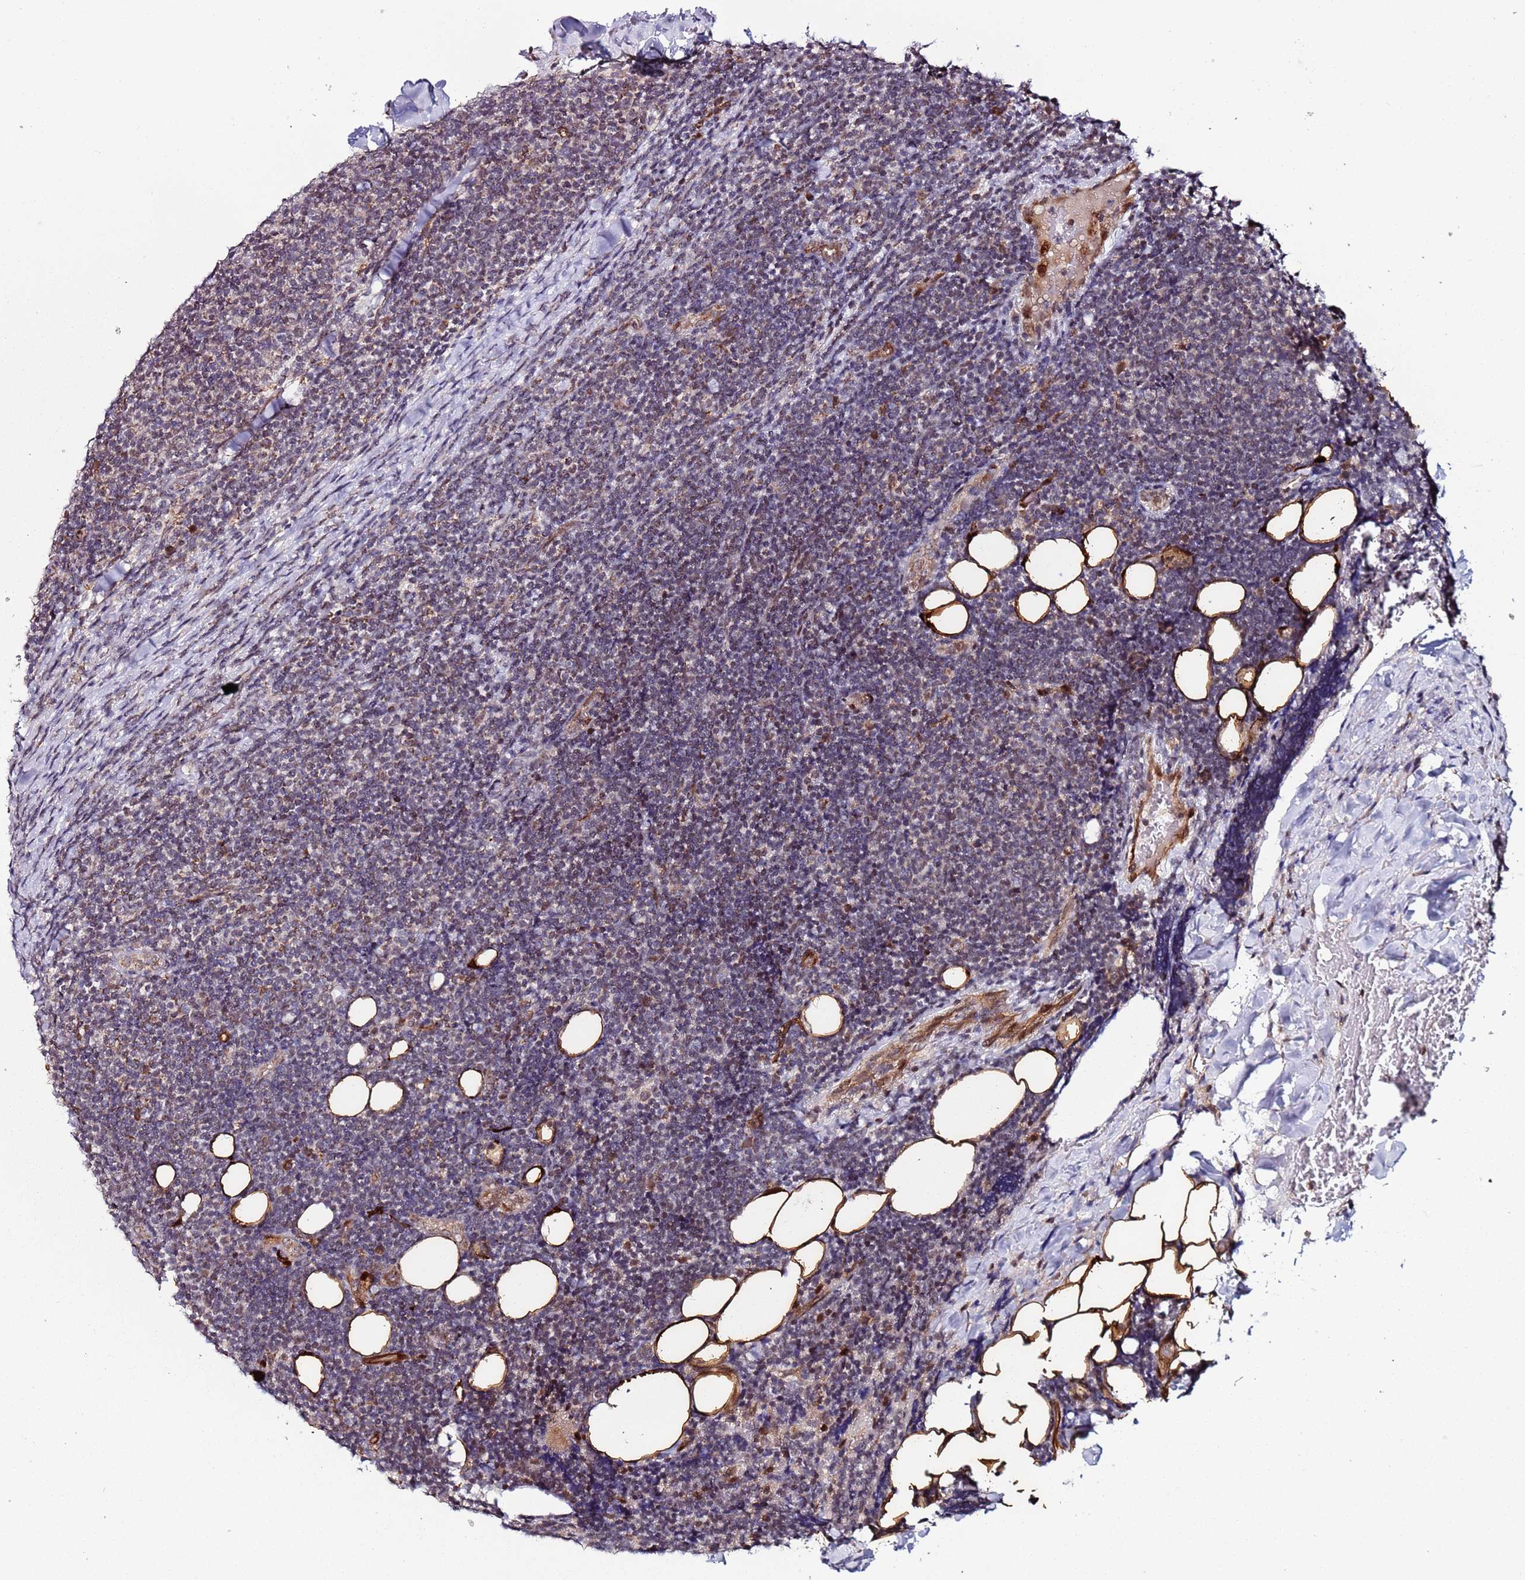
{"staining": {"intensity": "weak", "quantity": "25%-75%", "location": "nuclear"}, "tissue": "lymphoma", "cell_type": "Tumor cells", "image_type": "cancer", "snomed": [{"axis": "morphology", "description": "Malignant lymphoma, non-Hodgkin's type, Low grade"}, {"axis": "topography", "description": "Lymph node"}], "caption": "Human lymphoma stained for a protein (brown) demonstrates weak nuclear positive staining in approximately 25%-75% of tumor cells.", "gene": "TP53AIP1", "patient": {"sex": "male", "age": 66}}